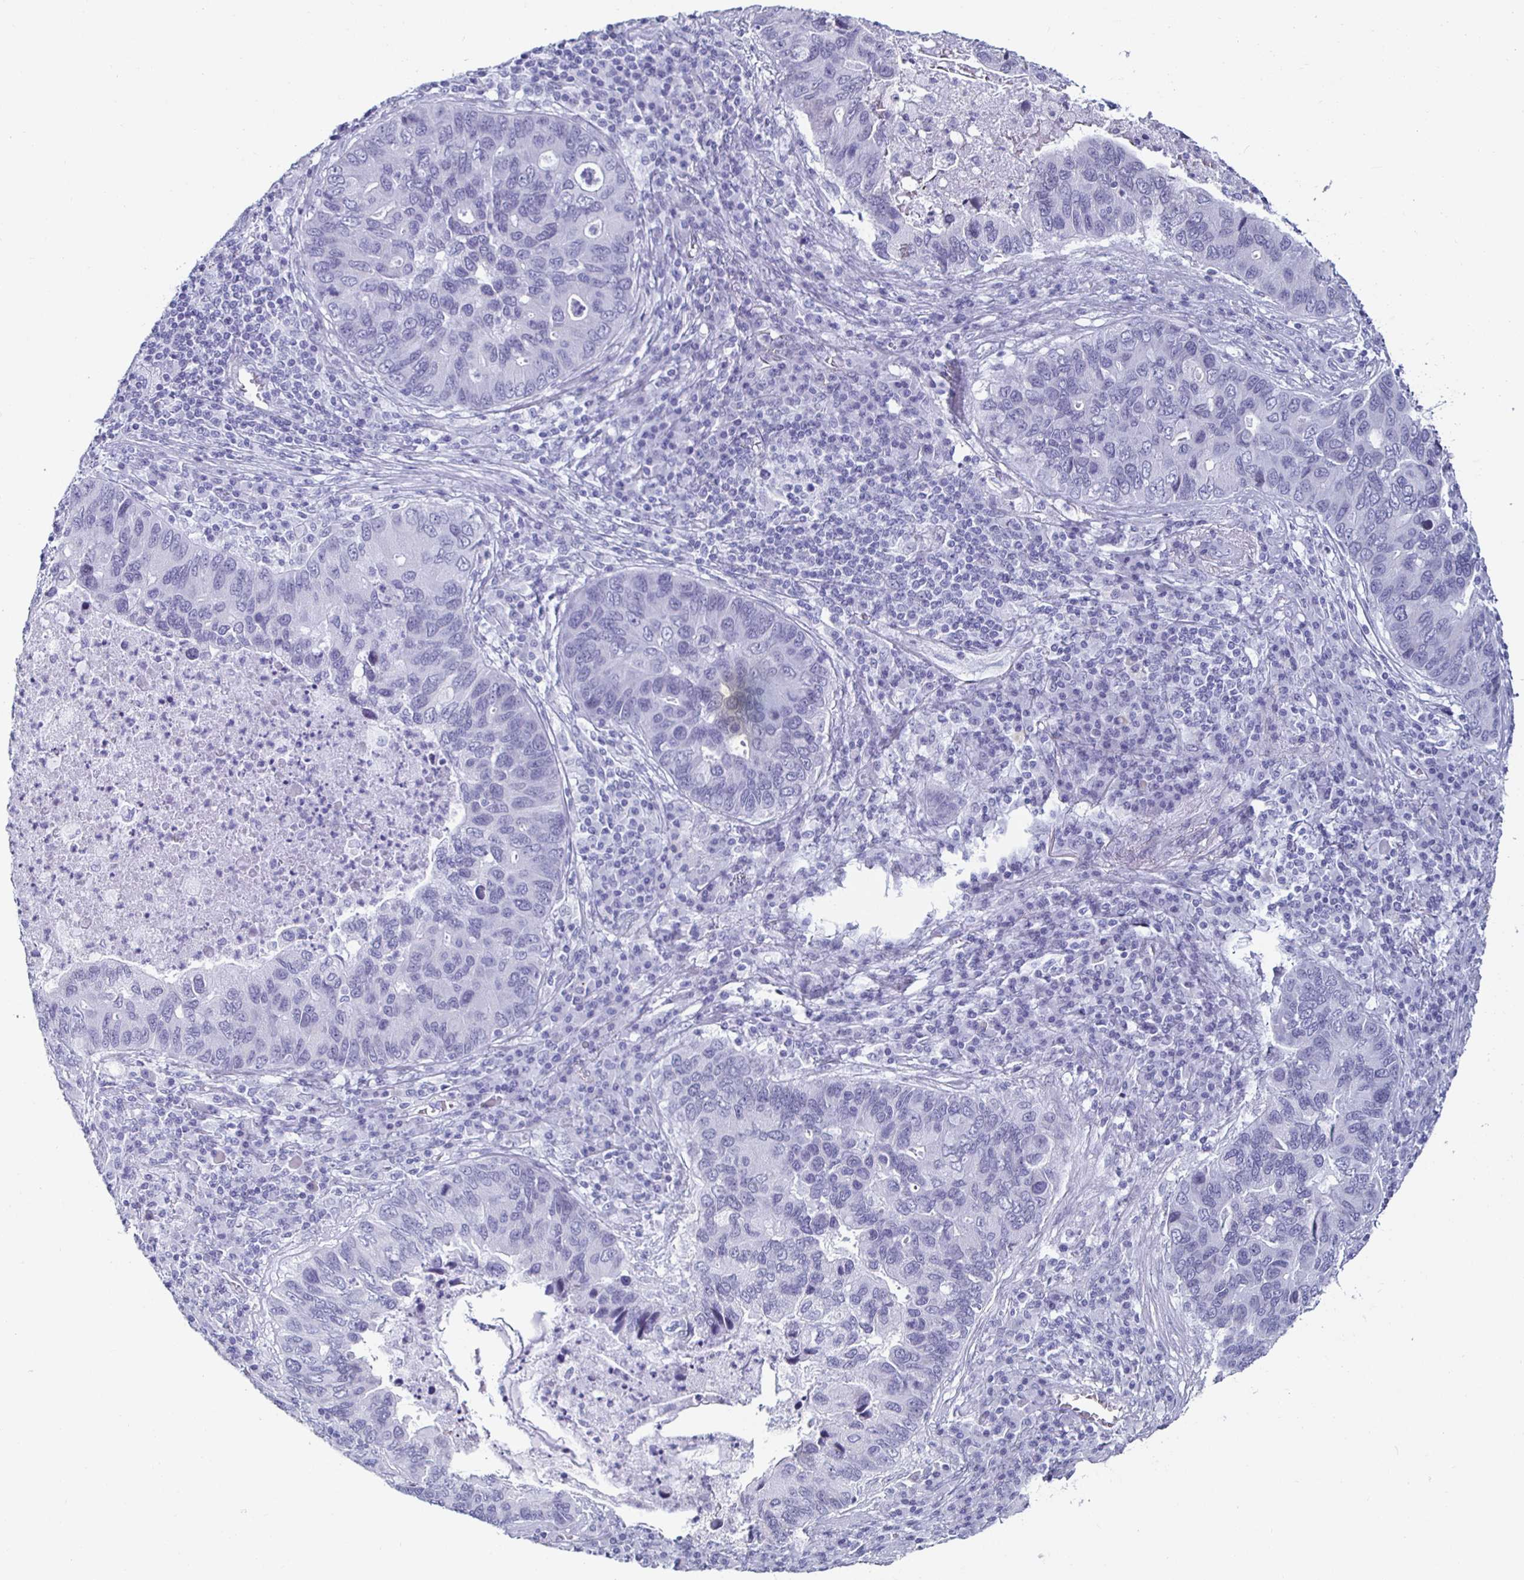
{"staining": {"intensity": "negative", "quantity": "none", "location": "none"}, "tissue": "lung cancer", "cell_type": "Tumor cells", "image_type": "cancer", "snomed": [{"axis": "morphology", "description": "Adenocarcinoma, NOS"}, {"axis": "morphology", "description": "Adenocarcinoma, metastatic, NOS"}, {"axis": "topography", "description": "Lymph node"}, {"axis": "topography", "description": "Lung"}], "caption": "There is no significant expression in tumor cells of lung adenocarcinoma.", "gene": "KRT4", "patient": {"sex": "female", "age": 54}}